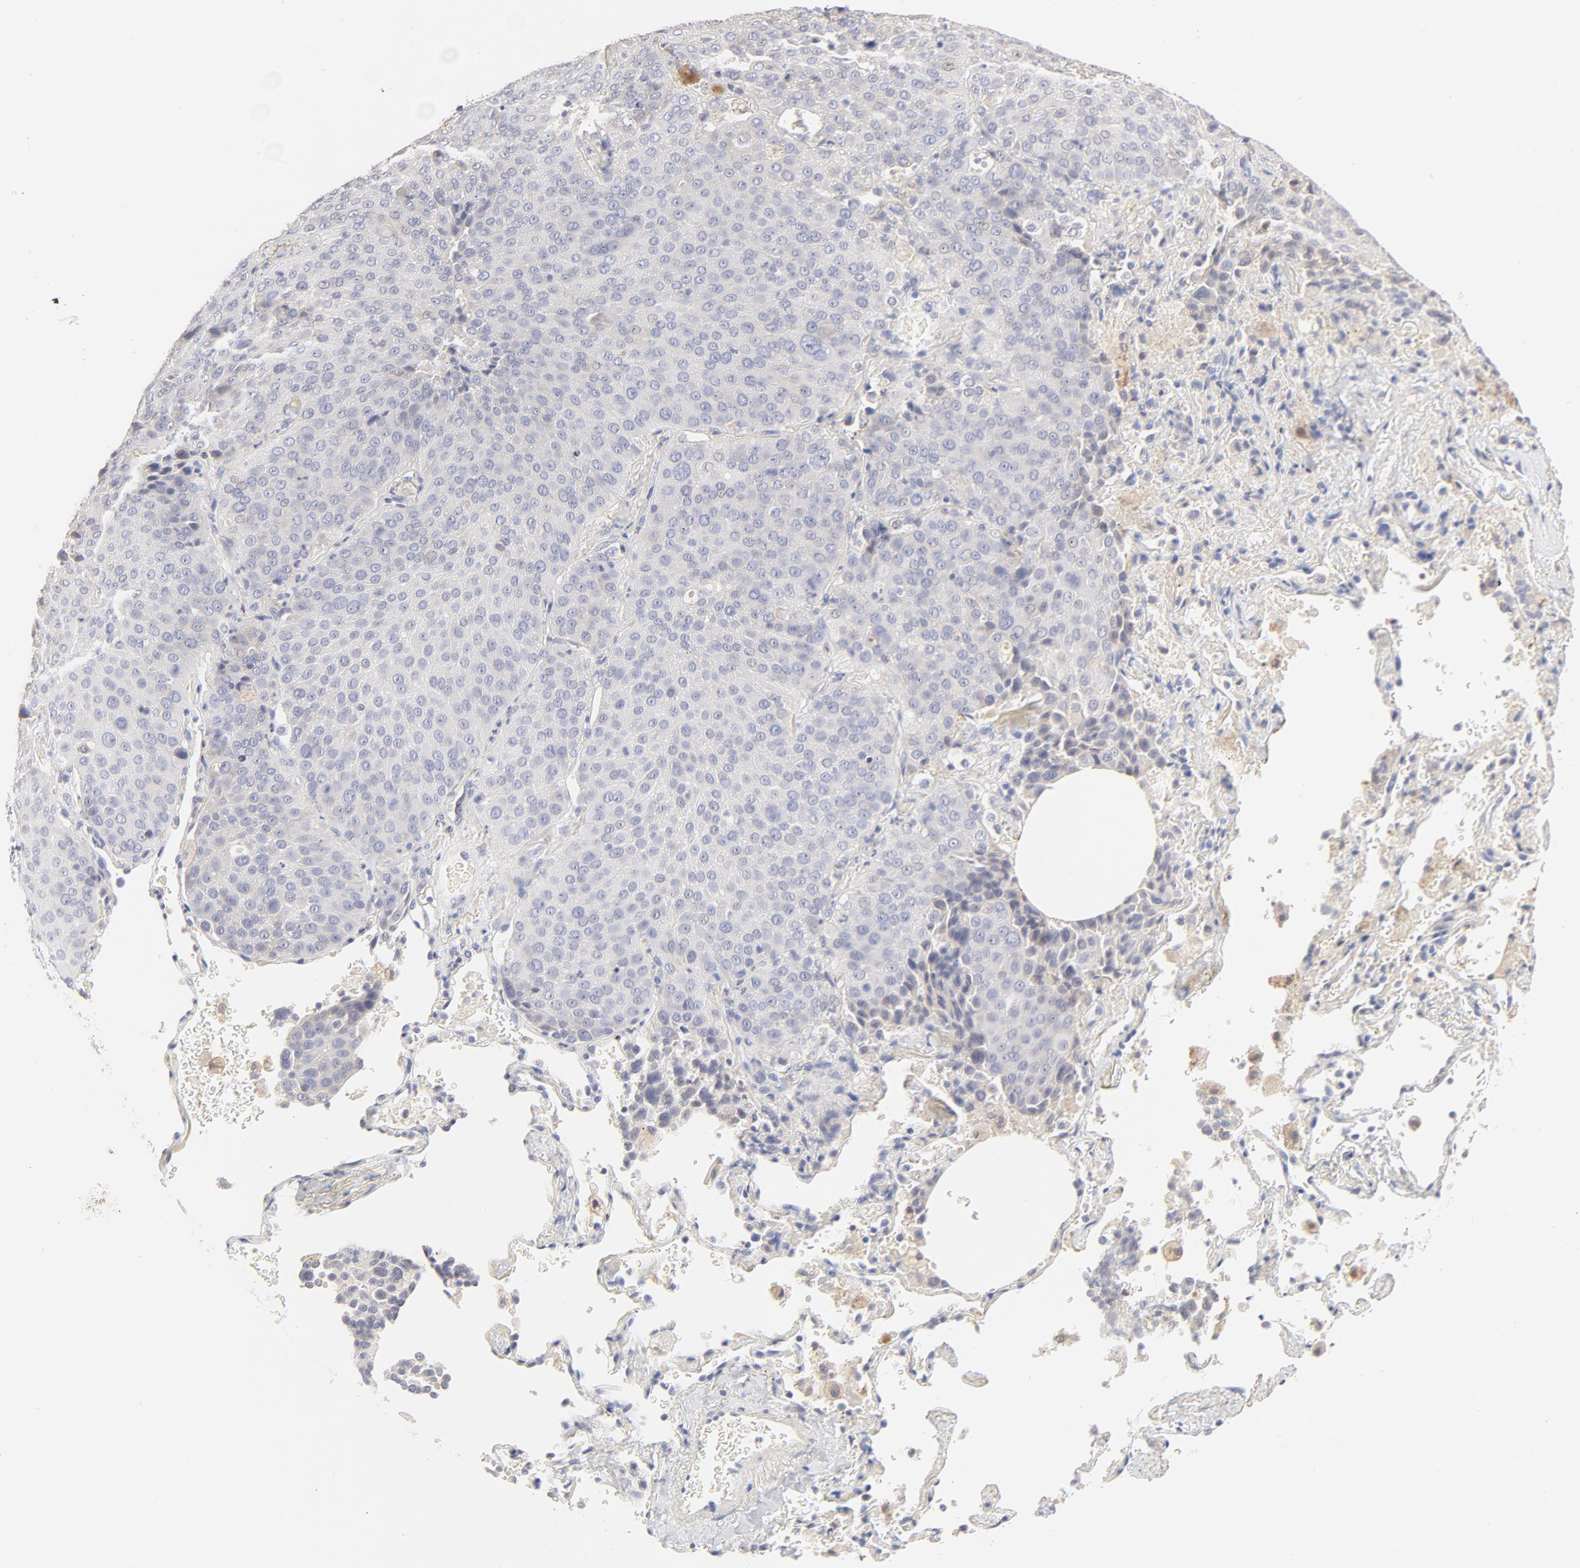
{"staining": {"intensity": "negative", "quantity": "none", "location": "none"}, "tissue": "lung cancer", "cell_type": "Tumor cells", "image_type": "cancer", "snomed": [{"axis": "morphology", "description": "Squamous cell carcinoma, NOS"}, {"axis": "topography", "description": "Lung"}], "caption": "An IHC histopathology image of lung cancer (squamous cell carcinoma) is shown. There is no staining in tumor cells of lung cancer (squamous cell carcinoma).", "gene": "MTERF2", "patient": {"sex": "male", "age": 54}}